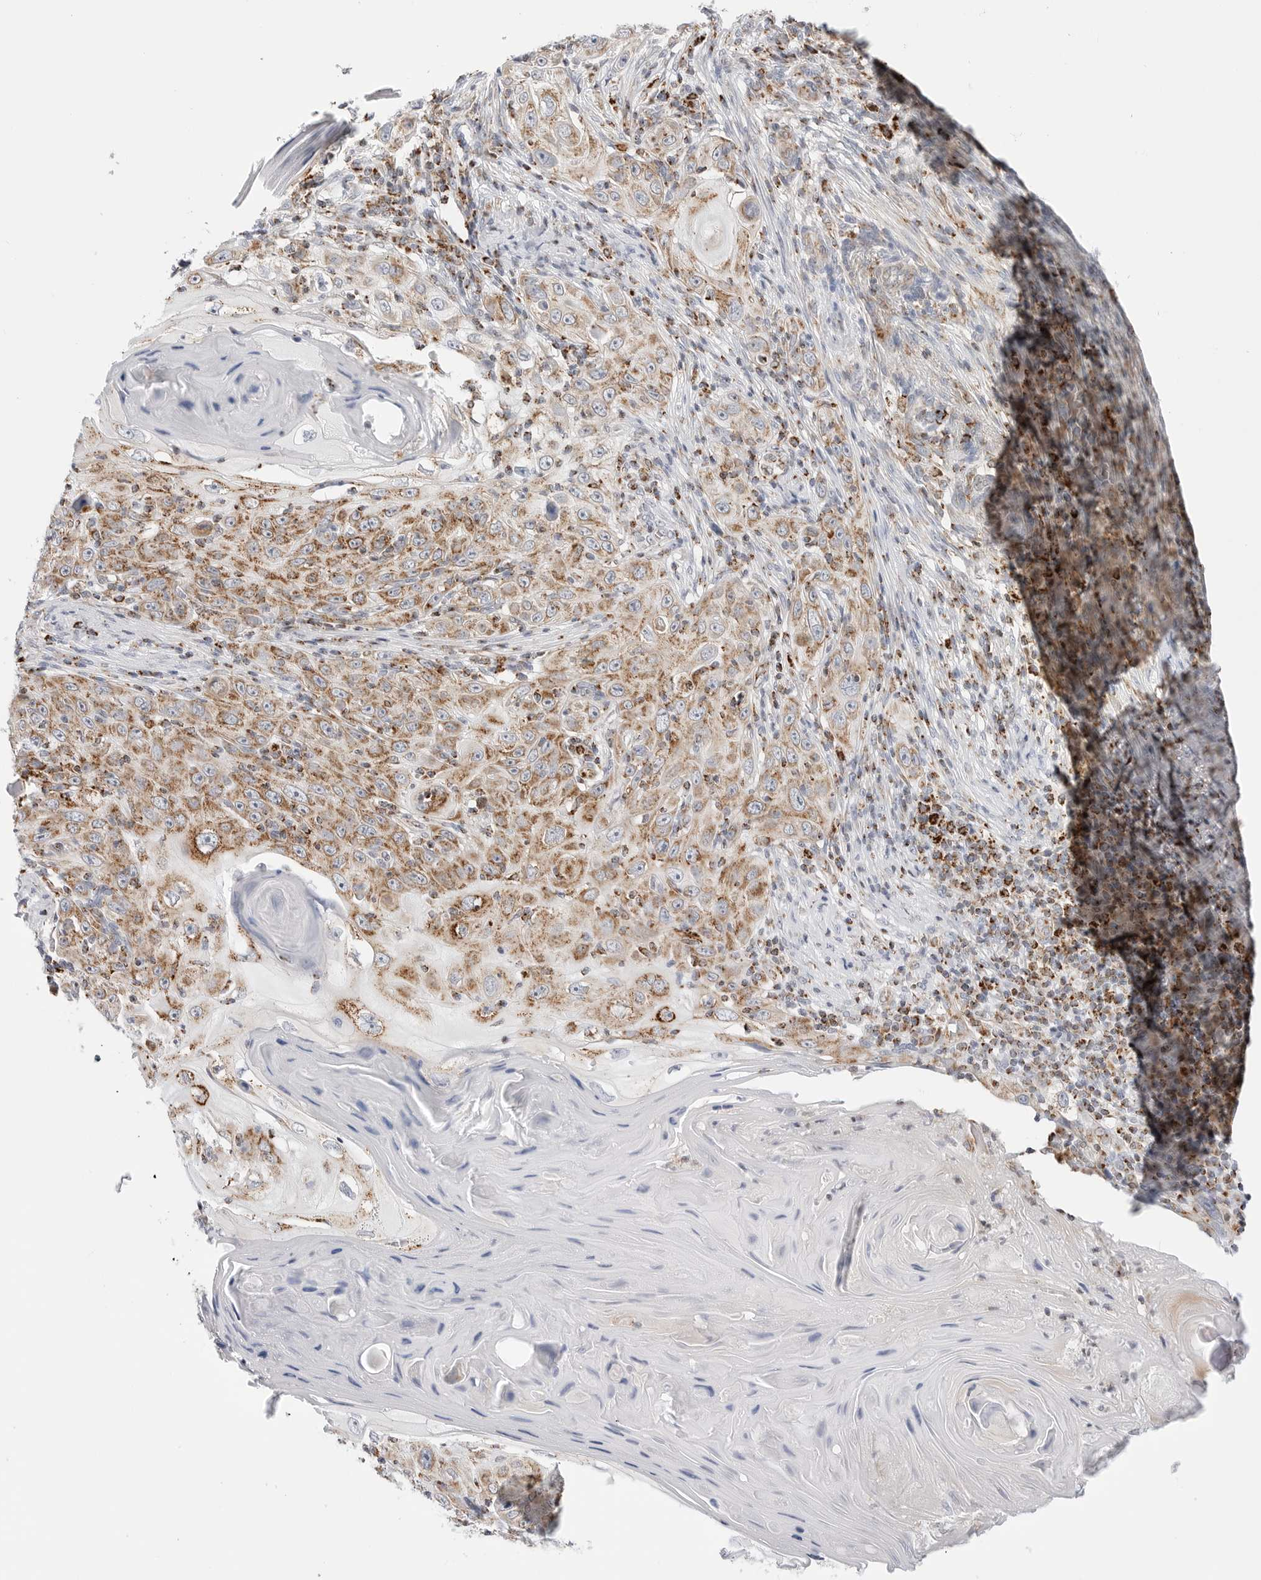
{"staining": {"intensity": "weak", "quantity": ">75%", "location": "cytoplasmic/membranous"}, "tissue": "skin cancer", "cell_type": "Tumor cells", "image_type": "cancer", "snomed": [{"axis": "morphology", "description": "Squamous cell carcinoma, NOS"}, {"axis": "topography", "description": "Skin"}], "caption": "Skin squamous cell carcinoma tissue shows weak cytoplasmic/membranous staining in about >75% of tumor cells, visualized by immunohistochemistry.", "gene": "ATP5IF1", "patient": {"sex": "female", "age": 88}}